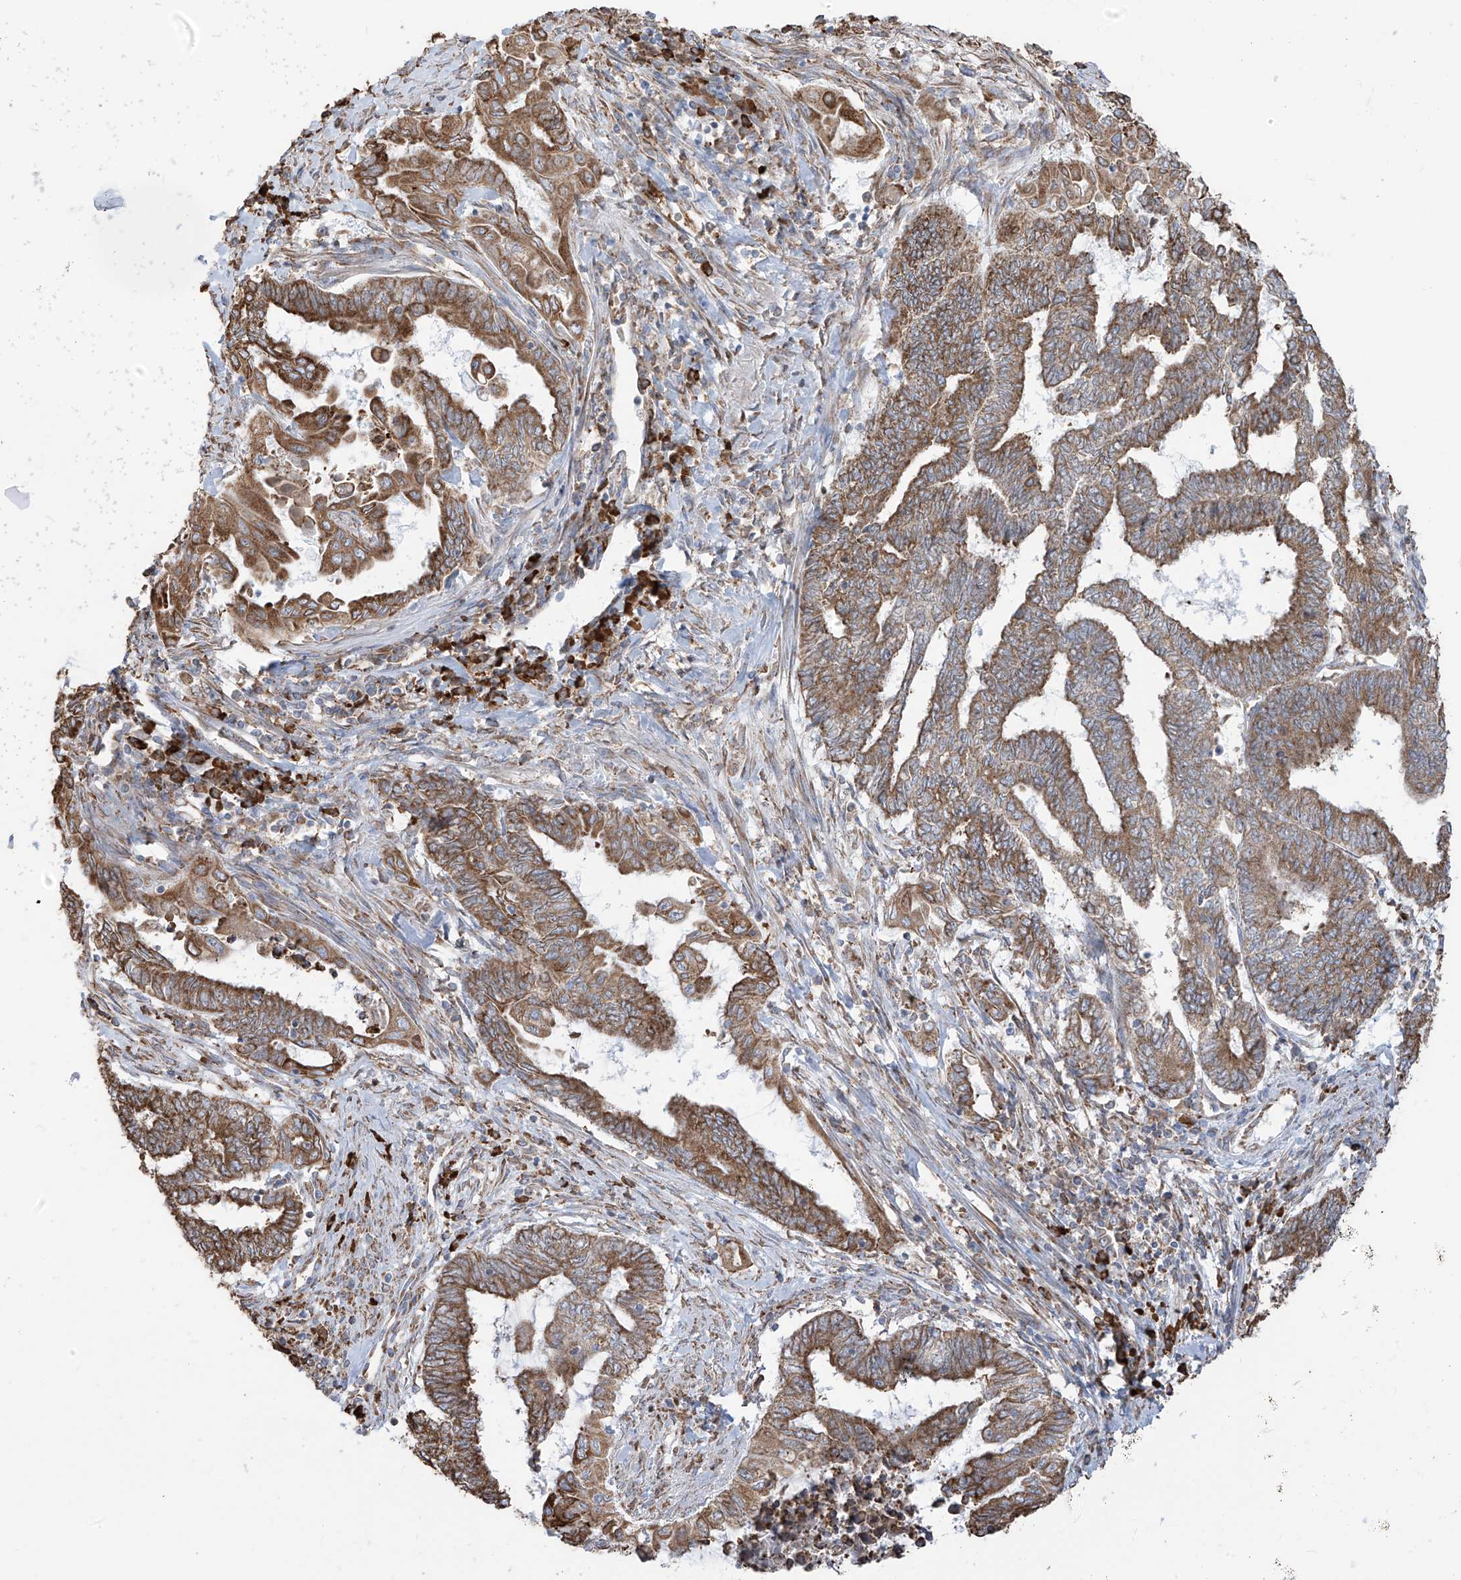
{"staining": {"intensity": "moderate", "quantity": ">75%", "location": "cytoplasmic/membranous"}, "tissue": "endometrial cancer", "cell_type": "Tumor cells", "image_type": "cancer", "snomed": [{"axis": "morphology", "description": "Adenocarcinoma, NOS"}, {"axis": "topography", "description": "Uterus"}, {"axis": "topography", "description": "Endometrium"}], "caption": "IHC micrograph of neoplastic tissue: endometrial cancer (adenocarcinoma) stained using IHC demonstrates medium levels of moderate protein expression localized specifically in the cytoplasmic/membranous of tumor cells, appearing as a cytoplasmic/membranous brown color.", "gene": "PDIA6", "patient": {"sex": "female", "age": 70}}